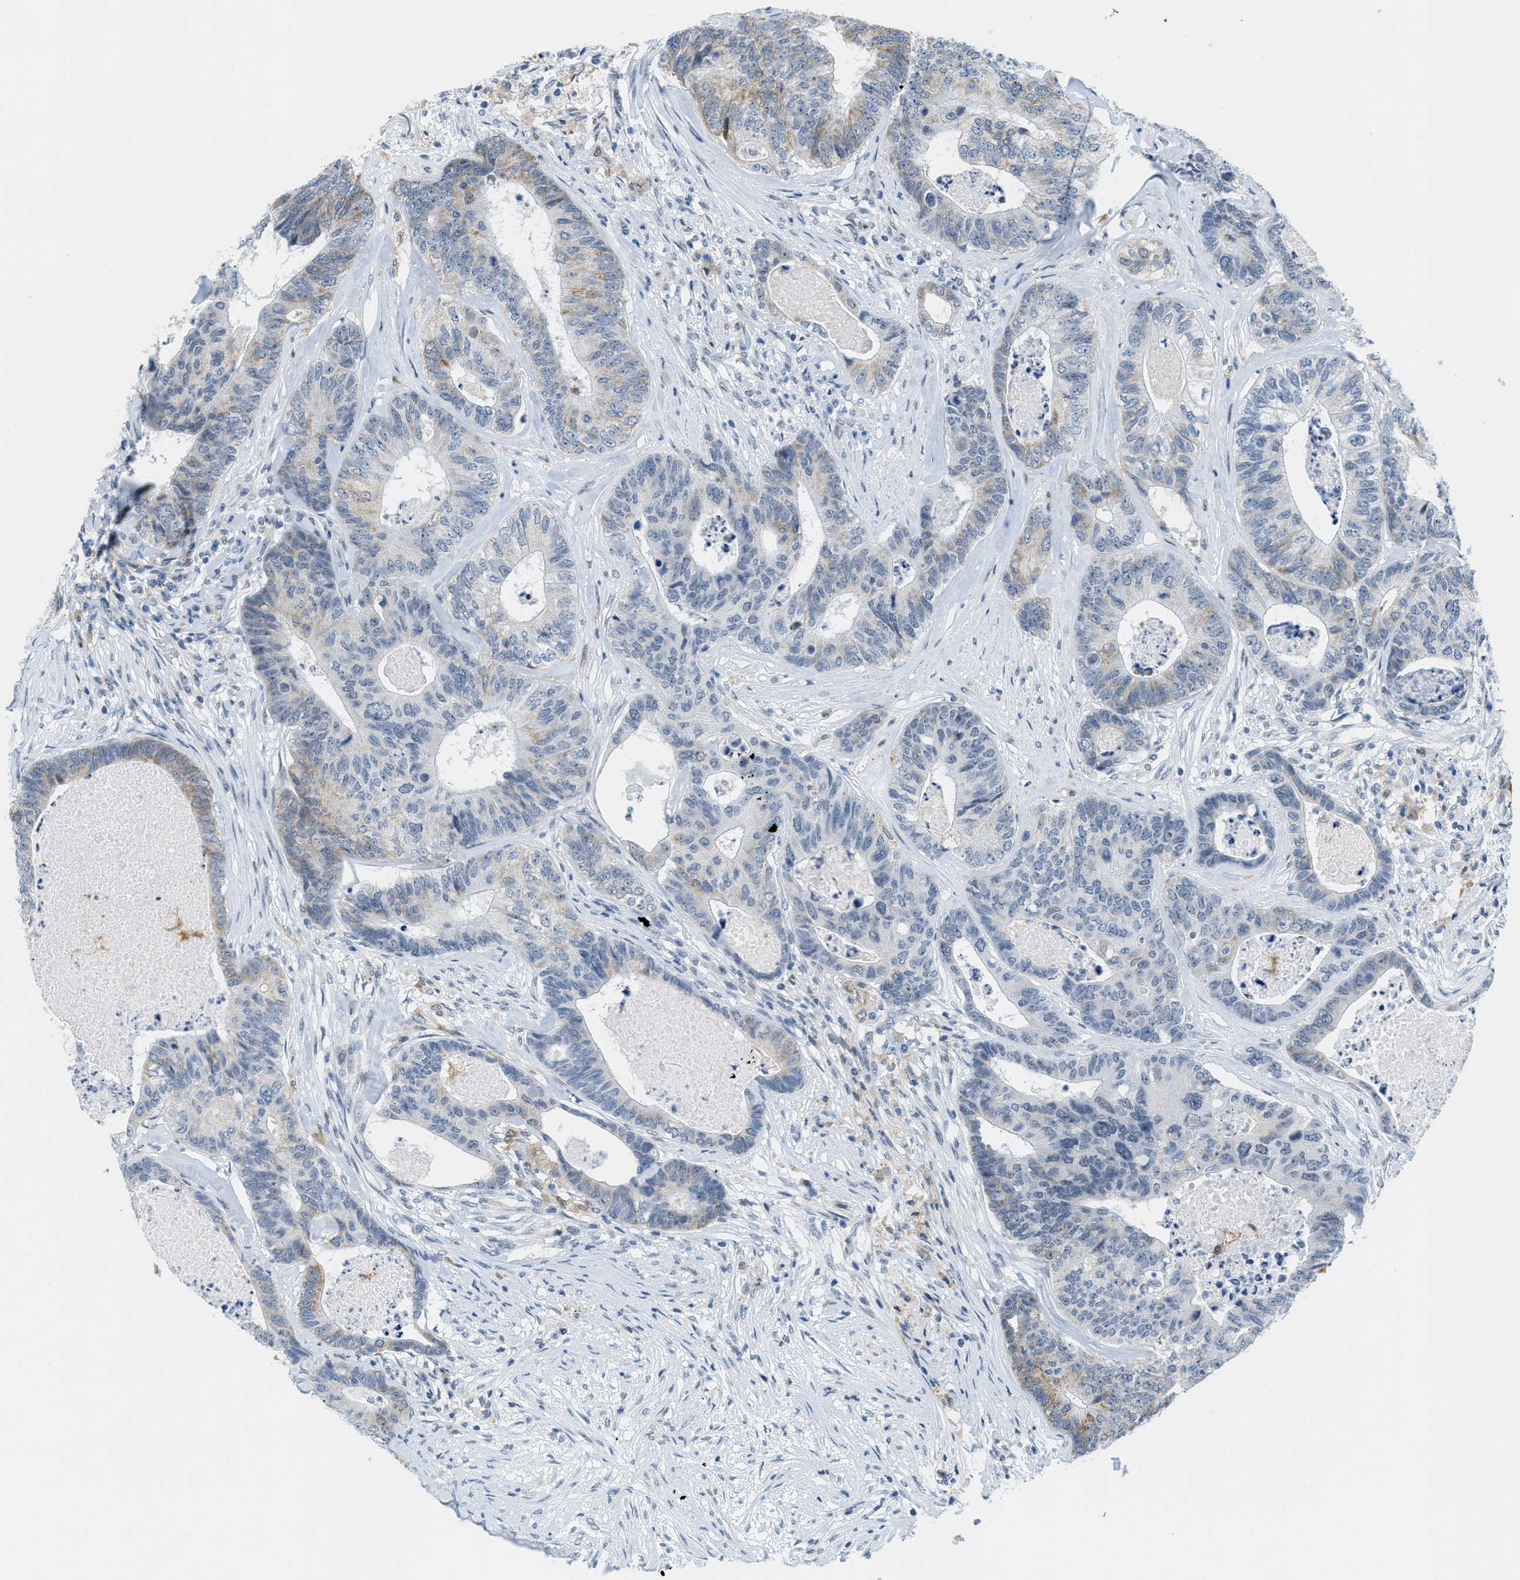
{"staining": {"intensity": "moderate", "quantity": "<25%", "location": "cytoplasmic/membranous"}, "tissue": "colorectal cancer", "cell_type": "Tumor cells", "image_type": "cancer", "snomed": [{"axis": "morphology", "description": "Adenocarcinoma, NOS"}, {"axis": "topography", "description": "Colon"}], "caption": "There is low levels of moderate cytoplasmic/membranous staining in tumor cells of adenocarcinoma (colorectal), as demonstrated by immunohistochemical staining (brown color).", "gene": "HS3ST2", "patient": {"sex": "female", "age": 67}}